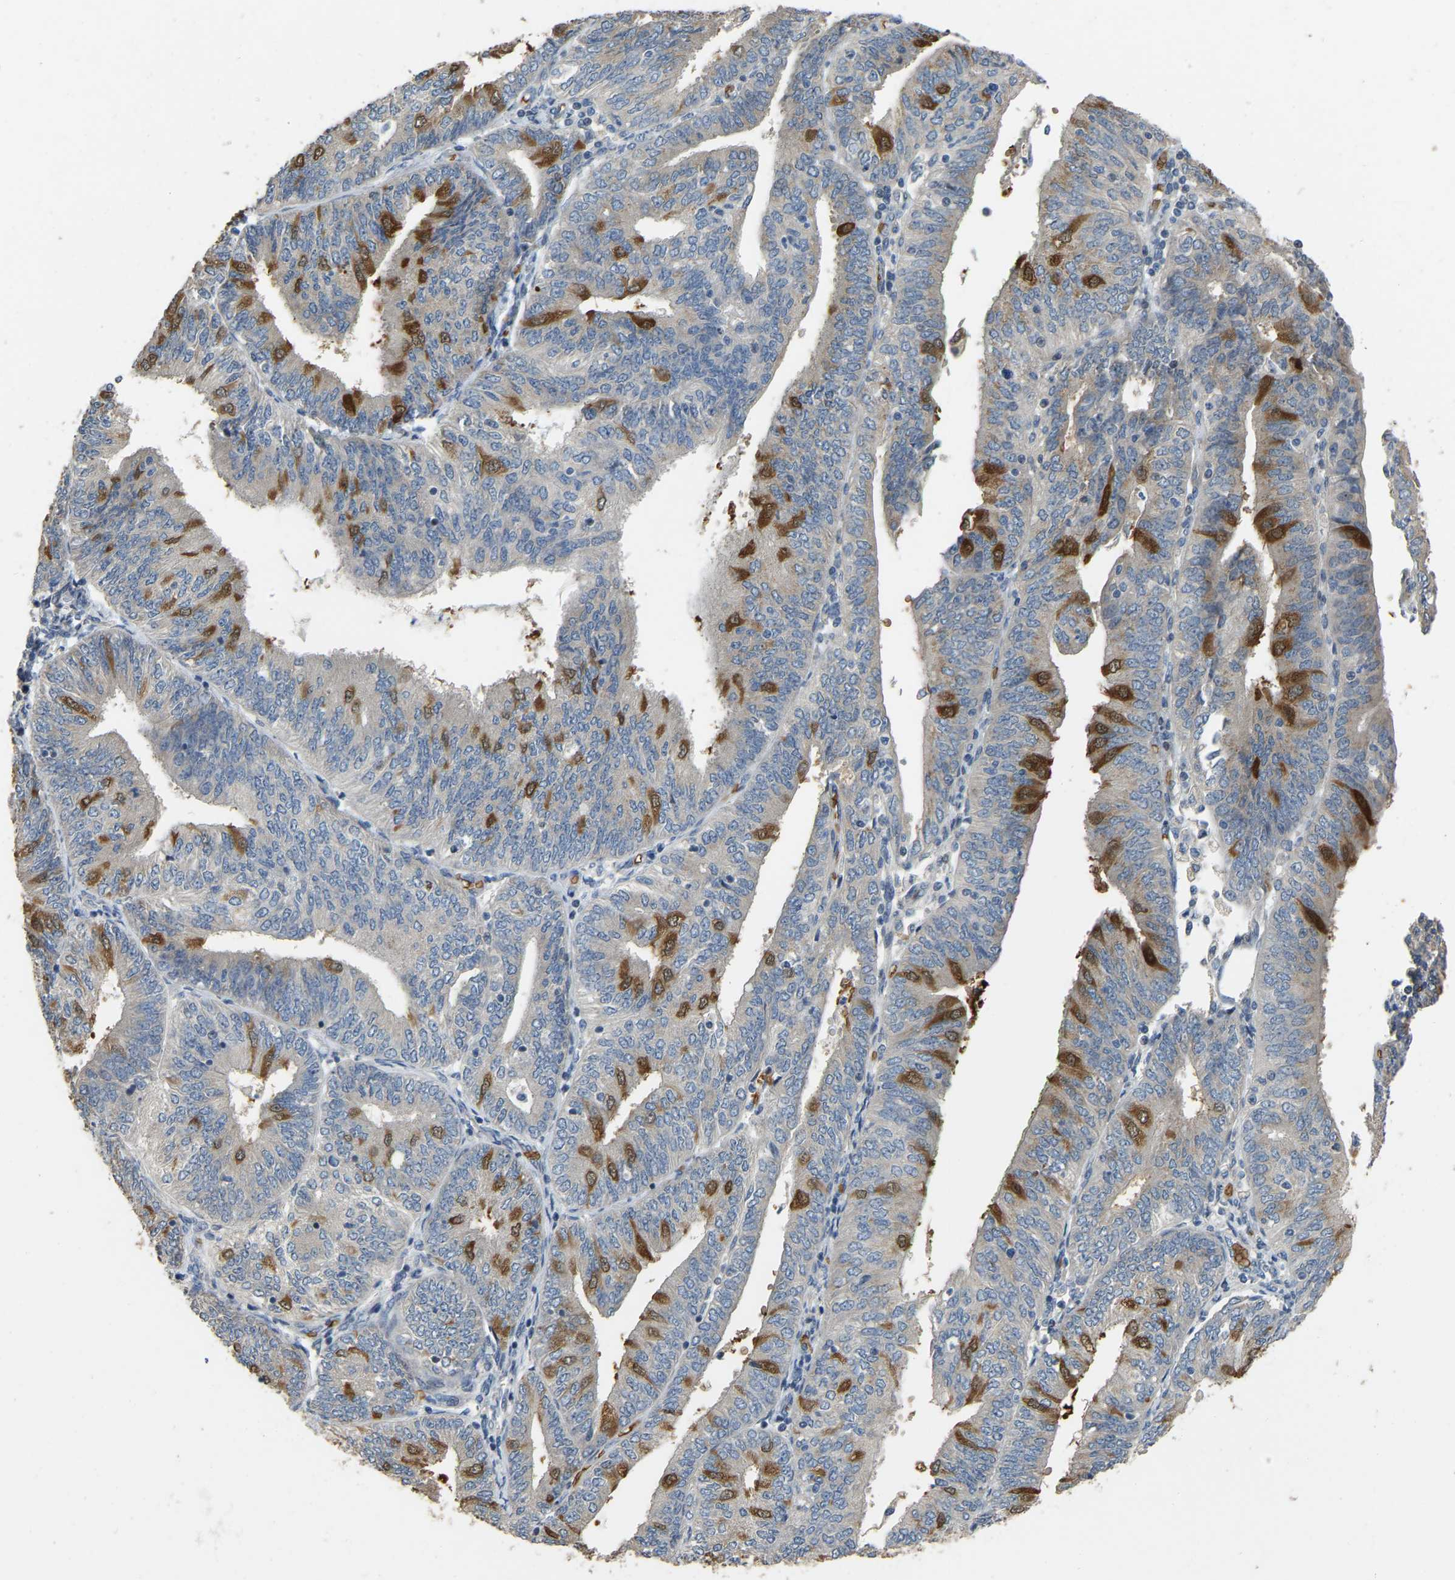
{"staining": {"intensity": "strong", "quantity": "<25%", "location": "cytoplasmic/membranous"}, "tissue": "endometrial cancer", "cell_type": "Tumor cells", "image_type": "cancer", "snomed": [{"axis": "morphology", "description": "Adenocarcinoma, NOS"}, {"axis": "topography", "description": "Endometrium"}], "caption": "An immunohistochemistry (IHC) photomicrograph of tumor tissue is shown. Protein staining in brown shows strong cytoplasmic/membranous positivity in endometrial cancer within tumor cells.", "gene": "CFAP298", "patient": {"sex": "female", "age": 58}}